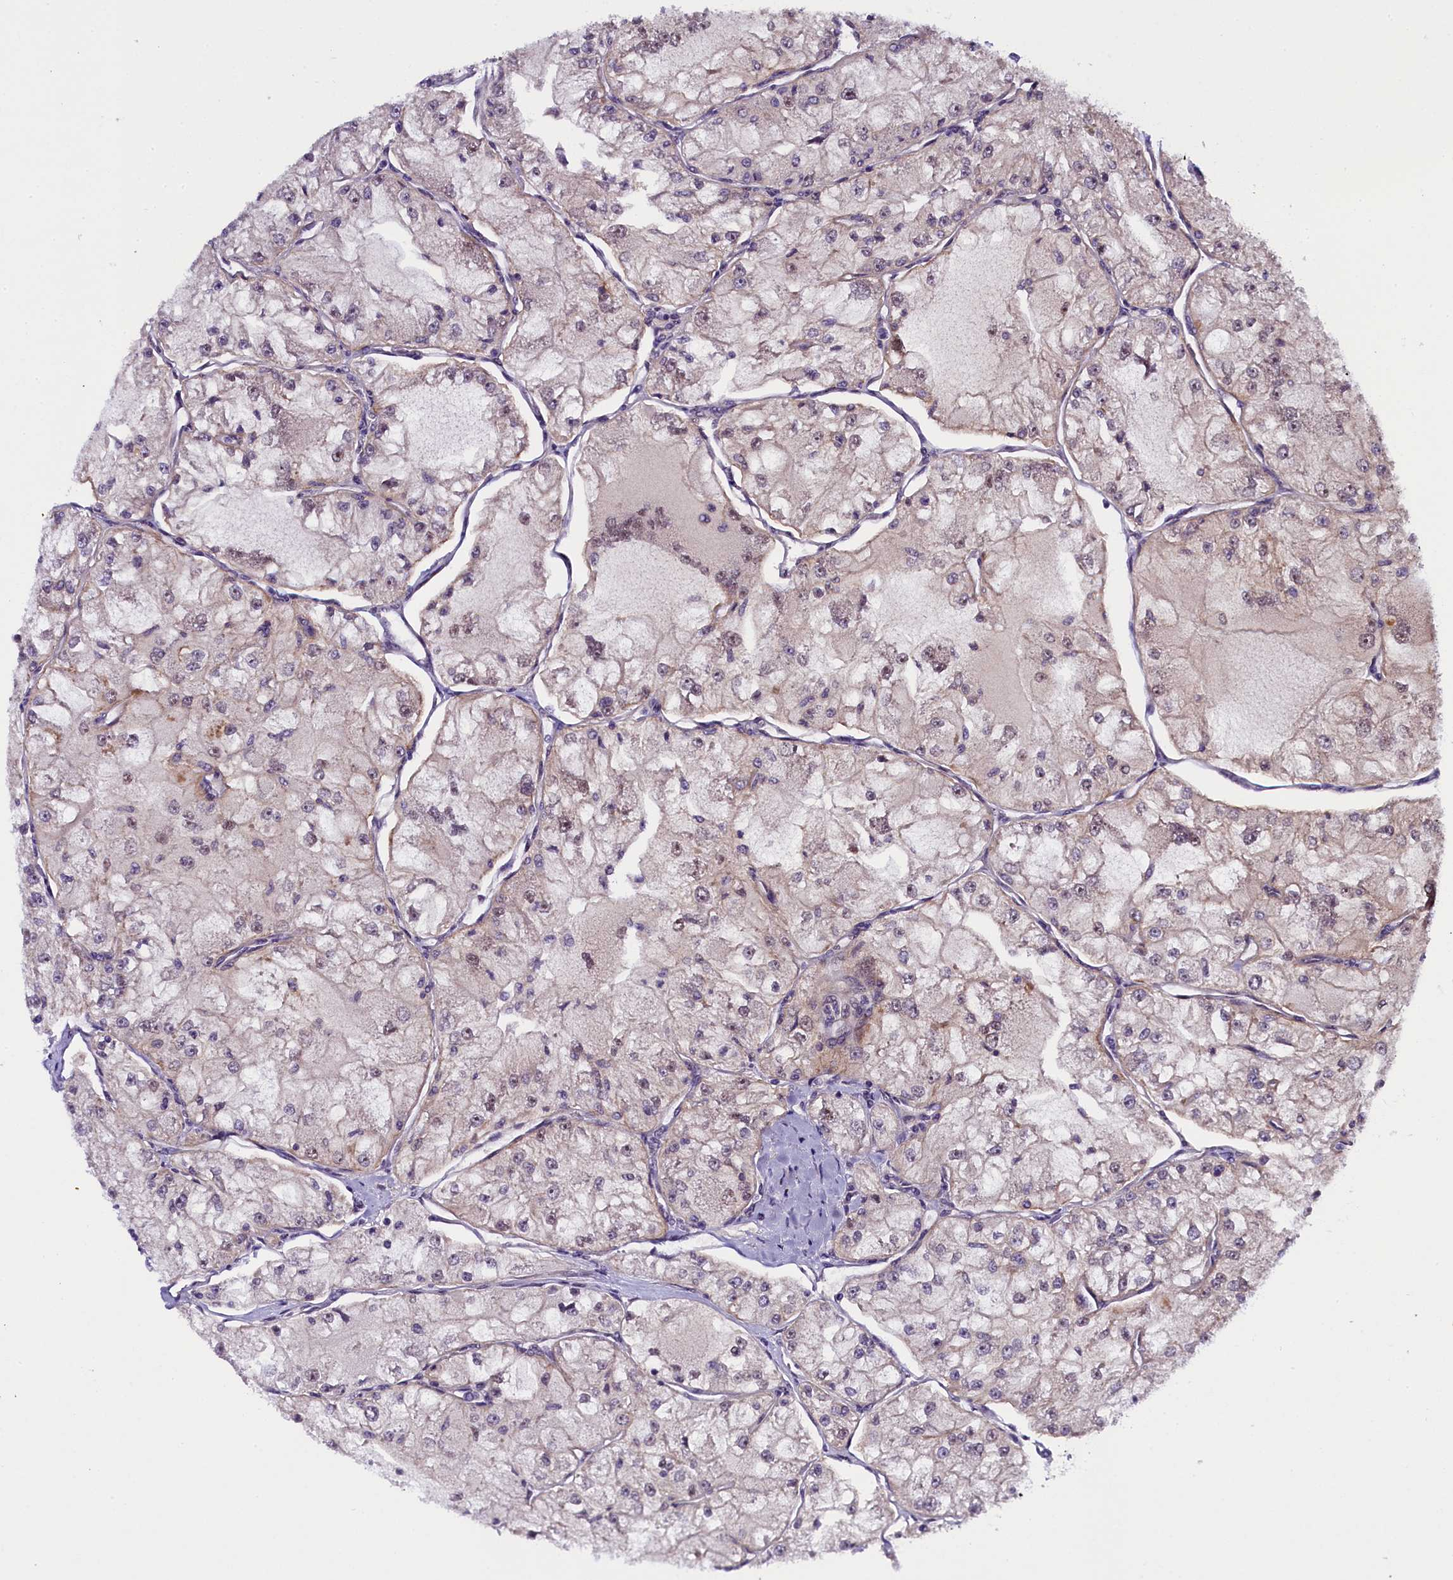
{"staining": {"intensity": "negative", "quantity": "none", "location": "none"}, "tissue": "renal cancer", "cell_type": "Tumor cells", "image_type": "cancer", "snomed": [{"axis": "morphology", "description": "Adenocarcinoma, NOS"}, {"axis": "topography", "description": "Kidney"}], "caption": "Immunohistochemical staining of renal cancer displays no significant positivity in tumor cells. Nuclei are stained in blue.", "gene": "ENKD1", "patient": {"sex": "female", "age": 72}}